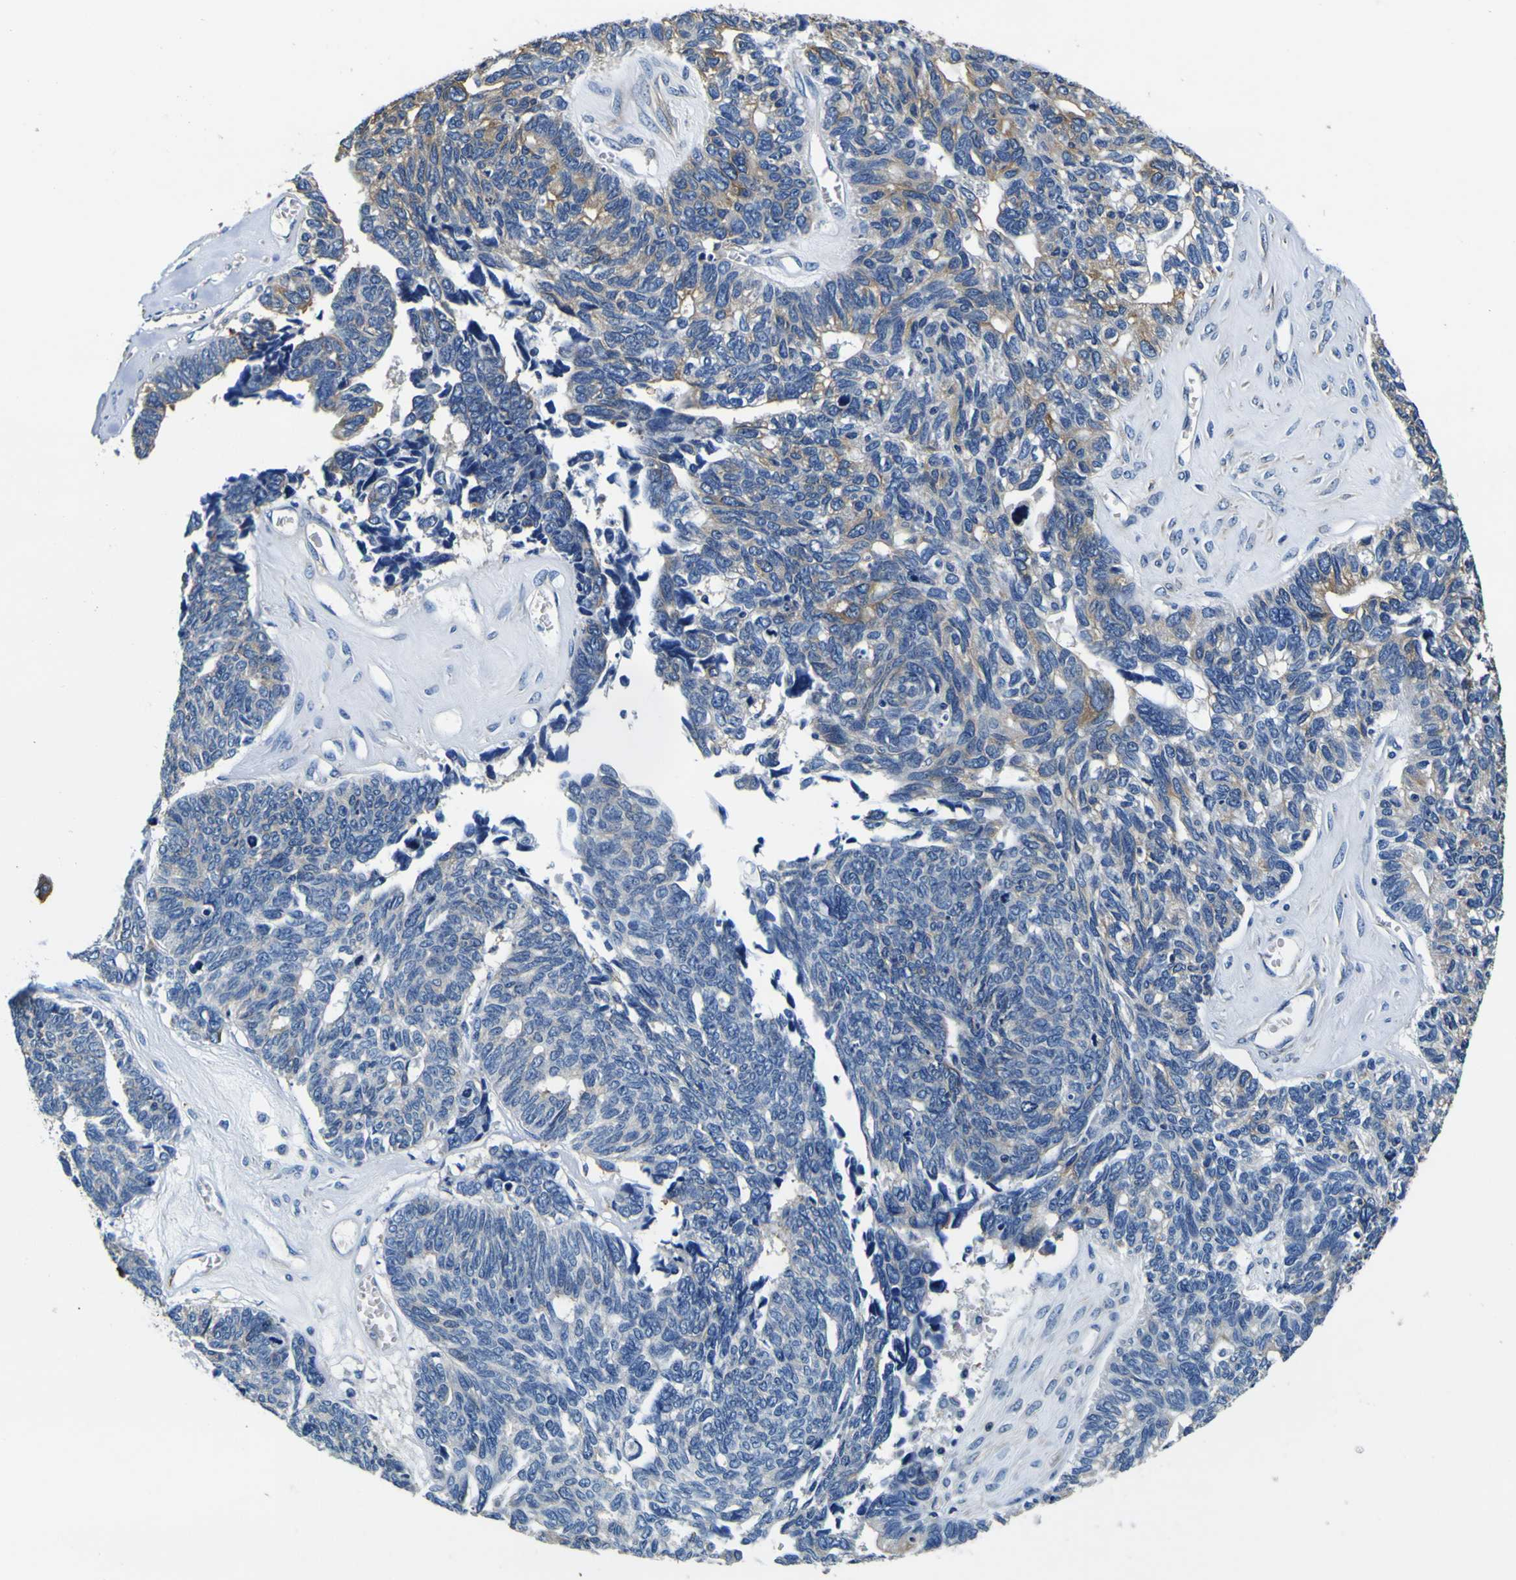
{"staining": {"intensity": "weak", "quantity": "<25%", "location": "cytoplasmic/membranous"}, "tissue": "ovarian cancer", "cell_type": "Tumor cells", "image_type": "cancer", "snomed": [{"axis": "morphology", "description": "Cystadenocarcinoma, serous, NOS"}, {"axis": "topography", "description": "Ovary"}], "caption": "High power microscopy histopathology image of an IHC photomicrograph of ovarian serous cystadenocarcinoma, revealing no significant expression in tumor cells.", "gene": "TUBA1B", "patient": {"sex": "female", "age": 79}}